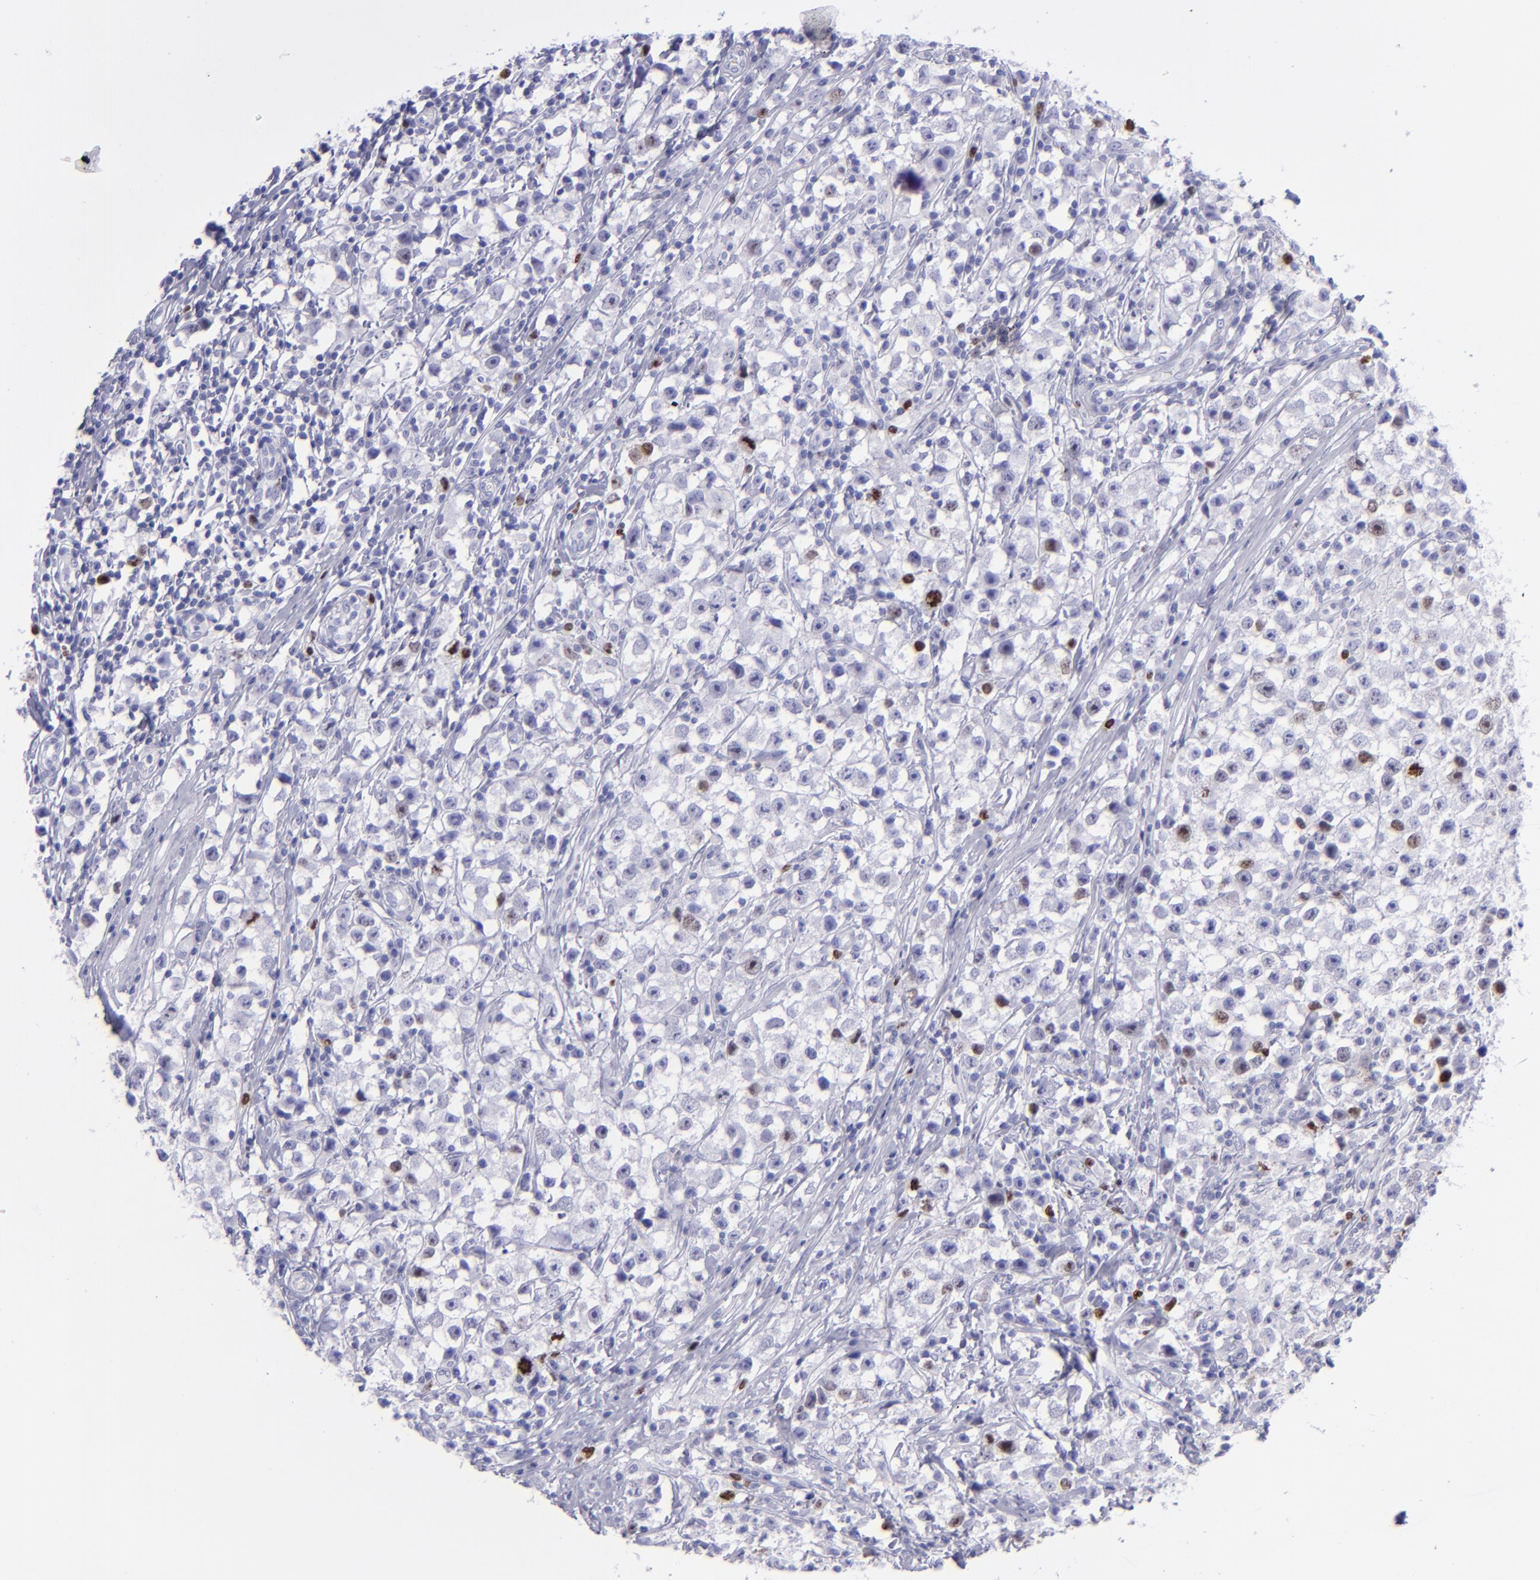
{"staining": {"intensity": "strong", "quantity": "<25%", "location": "nuclear"}, "tissue": "testis cancer", "cell_type": "Tumor cells", "image_type": "cancer", "snomed": [{"axis": "morphology", "description": "Seminoma, NOS"}, {"axis": "topography", "description": "Testis"}], "caption": "Testis cancer was stained to show a protein in brown. There is medium levels of strong nuclear positivity in approximately <25% of tumor cells.", "gene": "TOP2A", "patient": {"sex": "male", "age": 35}}